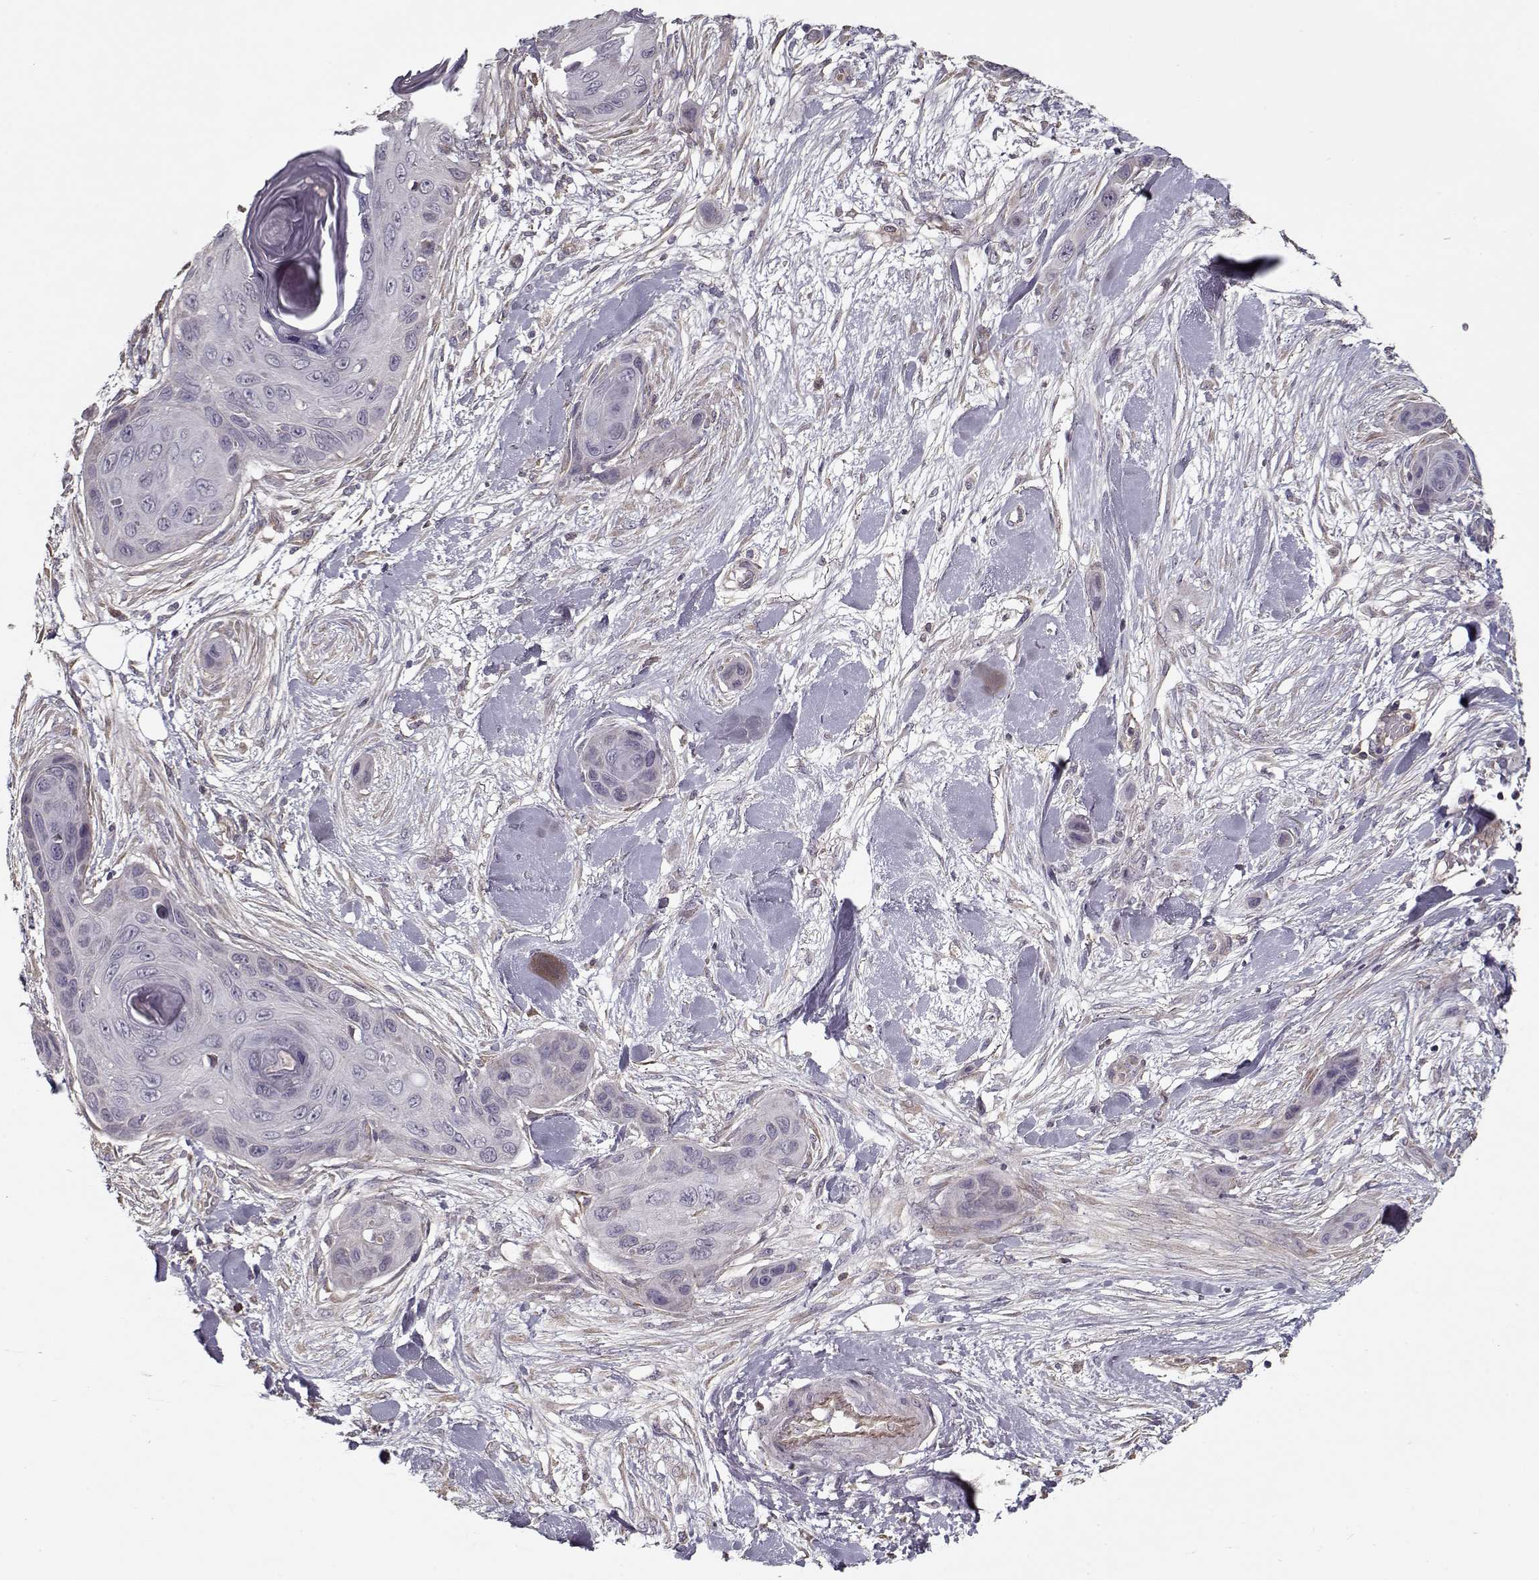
{"staining": {"intensity": "negative", "quantity": "none", "location": "none"}, "tissue": "skin cancer", "cell_type": "Tumor cells", "image_type": "cancer", "snomed": [{"axis": "morphology", "description": "Squamous cell carcinoma, NOS"}, {"axis": "topography", "description": "Skin"}], "caption": "IHC histopathology image of neoplastic tissue: human squamous cell carcinoma (skin) stained with DAB (3,3'-diaminobenzidine) demonstrates no significant protein staining in tumor cells.", "gene": "LAMA2", "patient": {"sex": "male", "age": 82}}